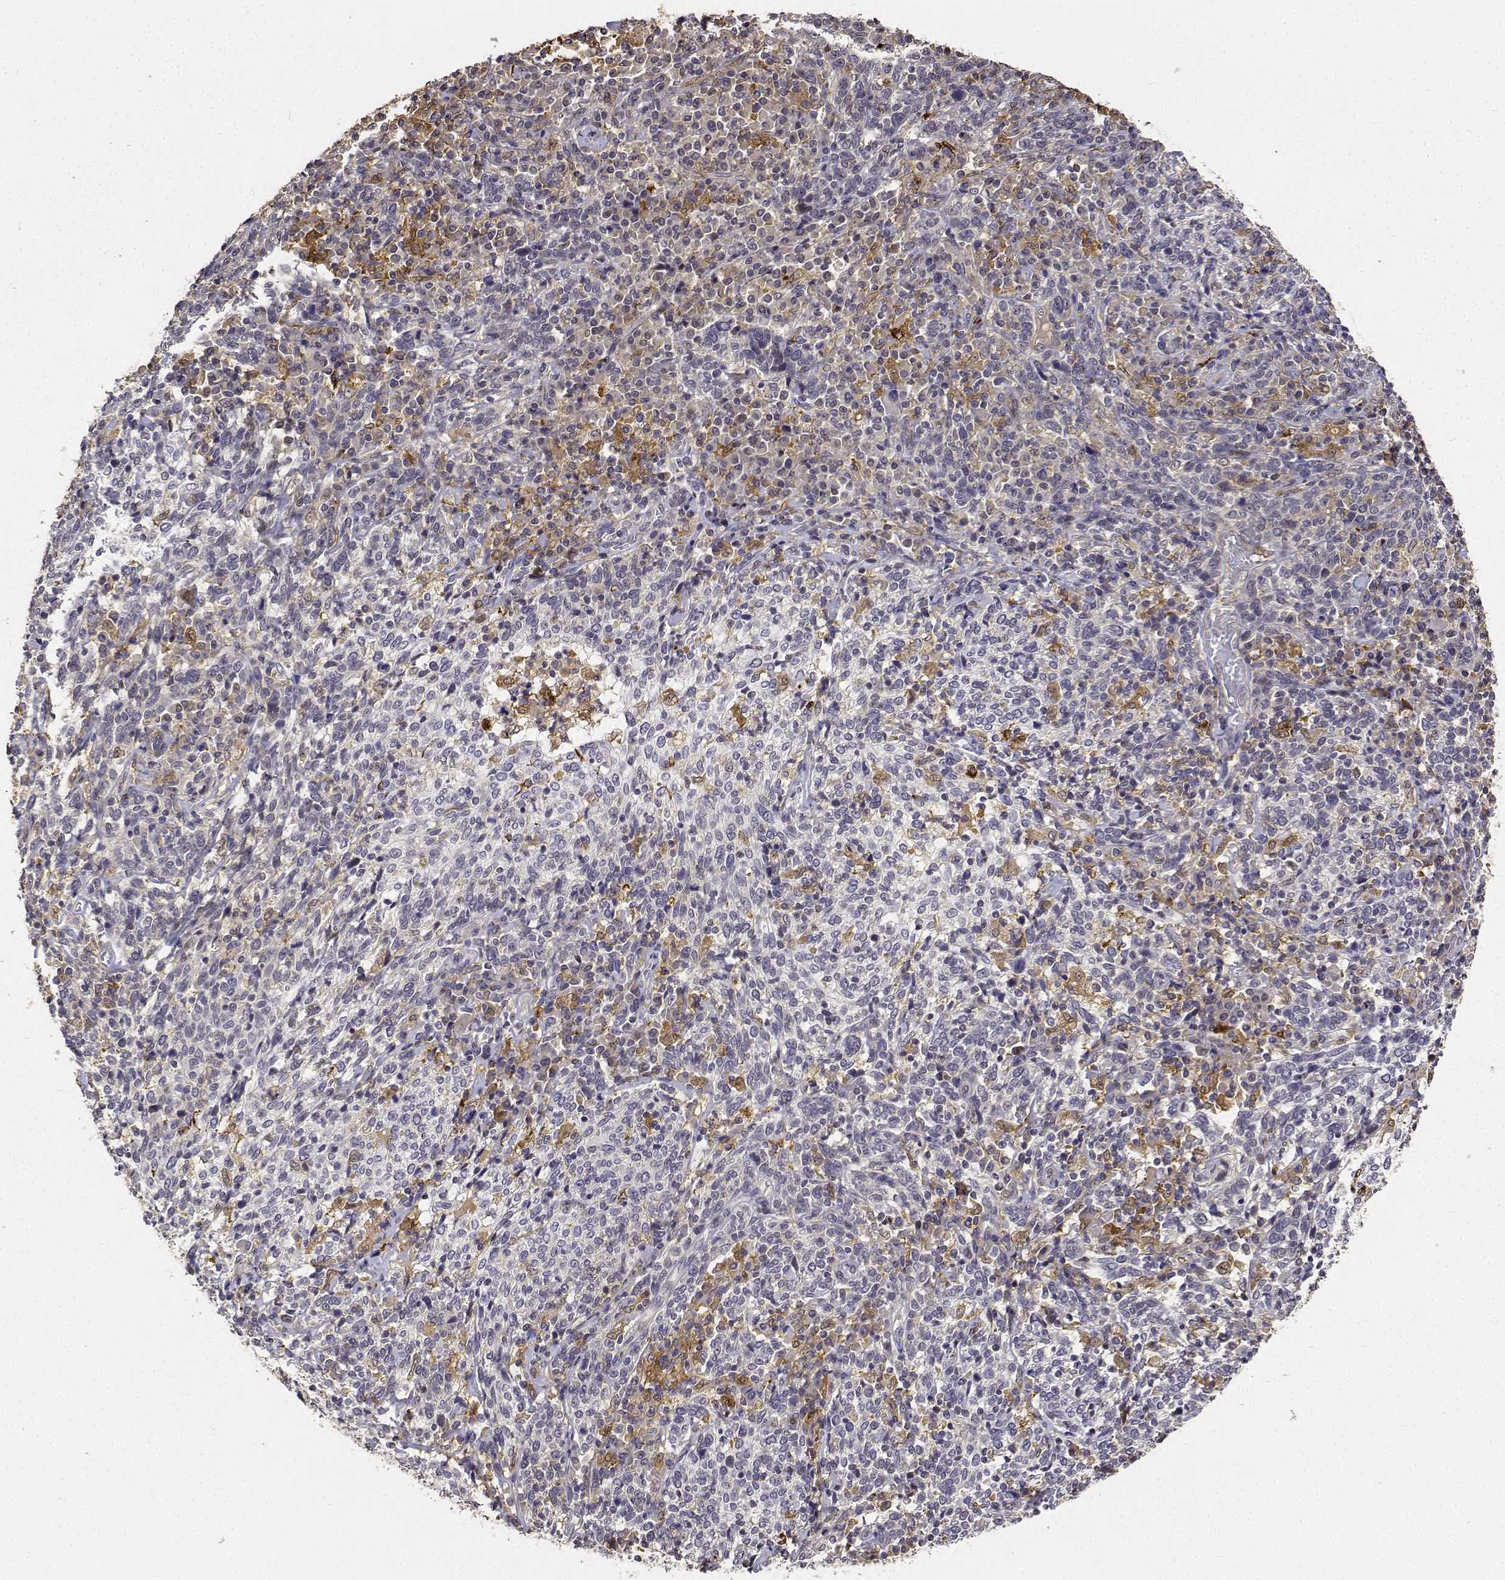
{"staining": {"intensity": "negative", "quantity": "none", "location": "none"}, "tissue": "cervical cancer", "cell_type": "Tumor cells", "image_type": "cancer", "snomed": [{"axis": "morphology", "description": "Squamous cell carcinoma, NOS"}, {"axis": "topography", "description": "Cervix"}], "caption": "An immunohistochemistry image of cervical cancer (squamous cell carcinoma) is shown. There is no staining in tumor cells of cervical cancer (squamous cell carcinoma).", "gene": "PCID2", "patient": {"sex": "female", "age": 46}}